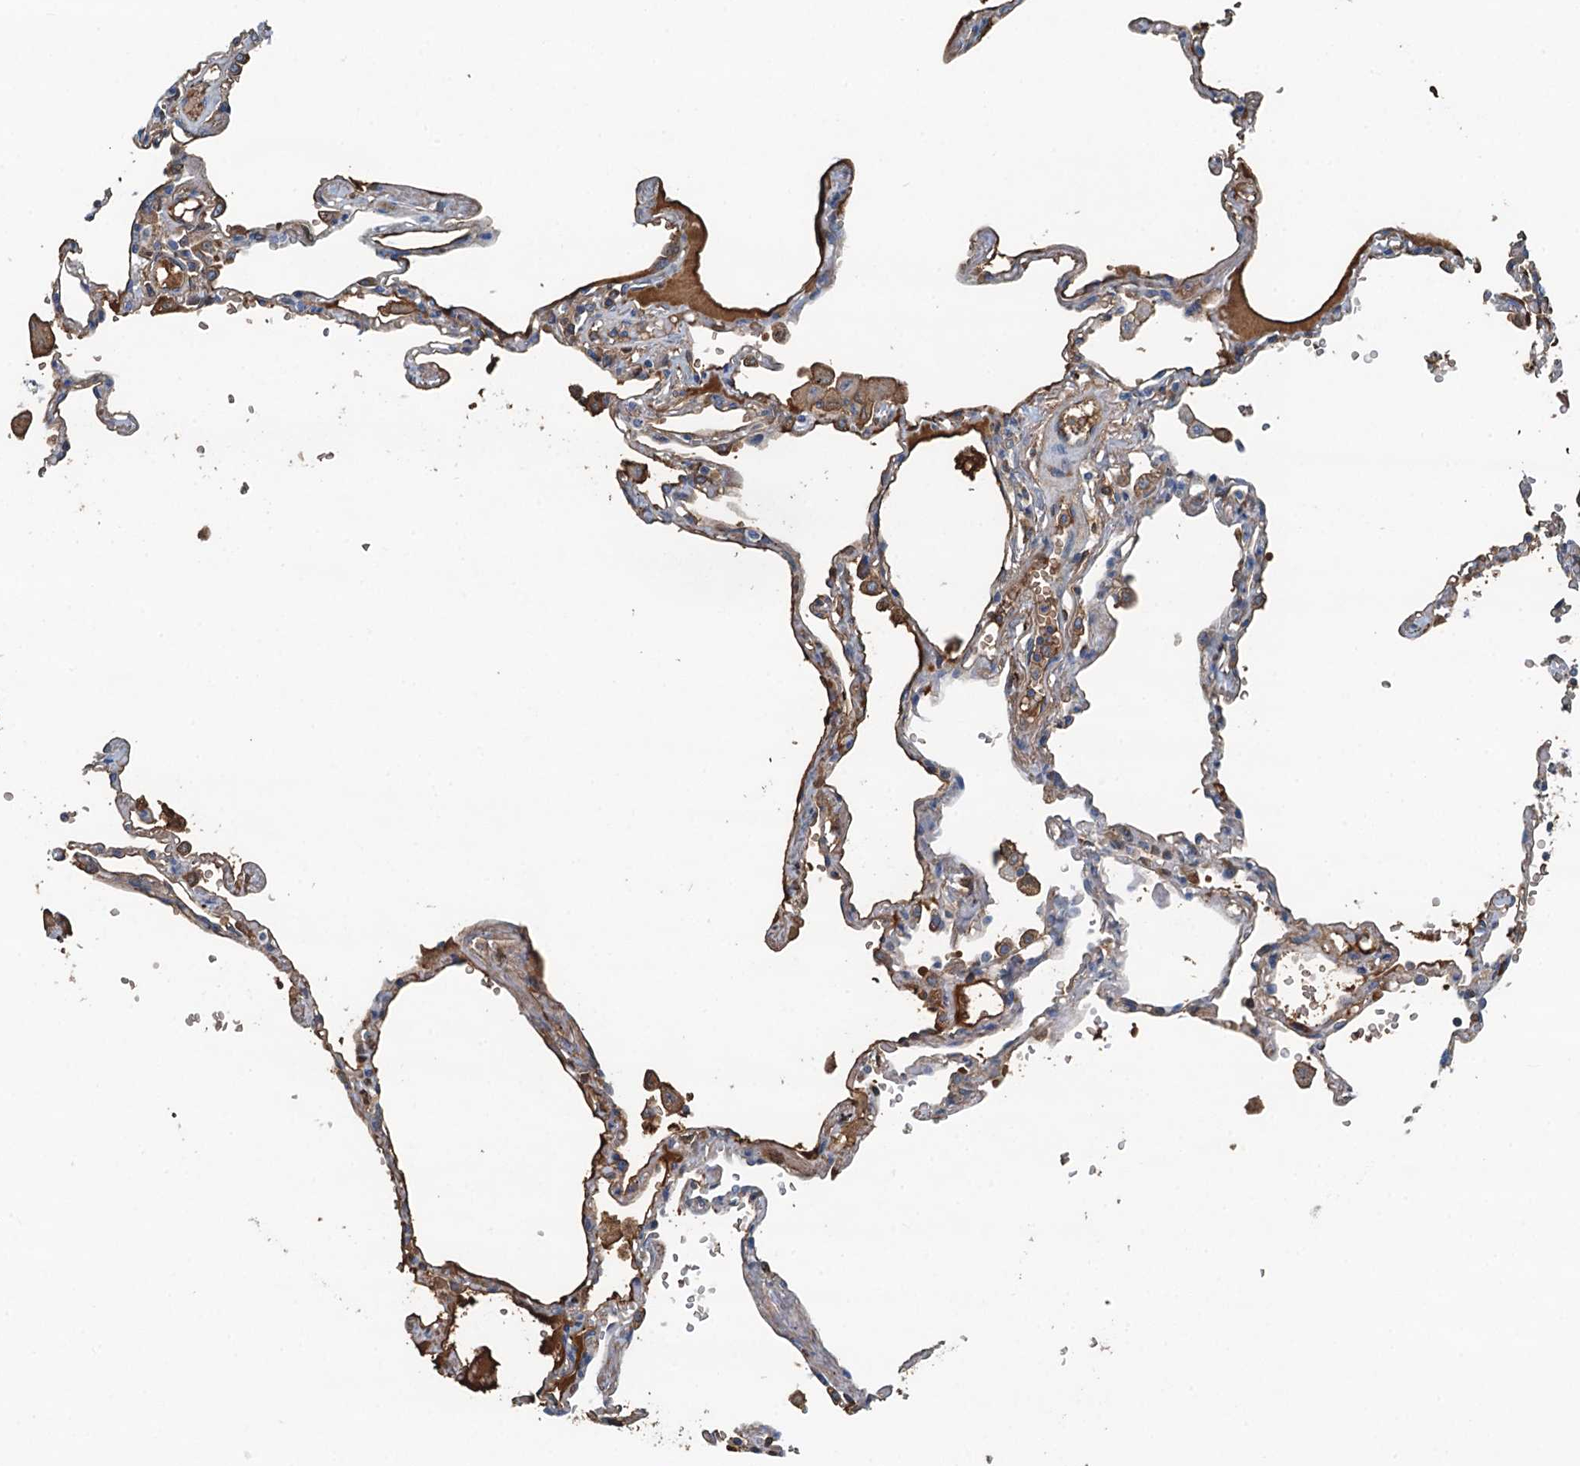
{"staining": {"intensity": "moderate", "quantity": "<25%", "location": "cytoplasmic/membranous"}, "tissue": "lung", "cell_type": "Alveolar cells", "image_type": "normal", "snomed": [{"axis": "morphology", "description": "Normal tissue, NOS"}, {"axis": "topography", "description": "Lung"}], "caption": "Immunohistochemical staining of benign human lung reveals low levels of moderate cytoplasmic/membranous positivity in approximately <25% of alveolar cells.", "gene": "LSM14B", "patient": {"sex": "female", "age": 67}}